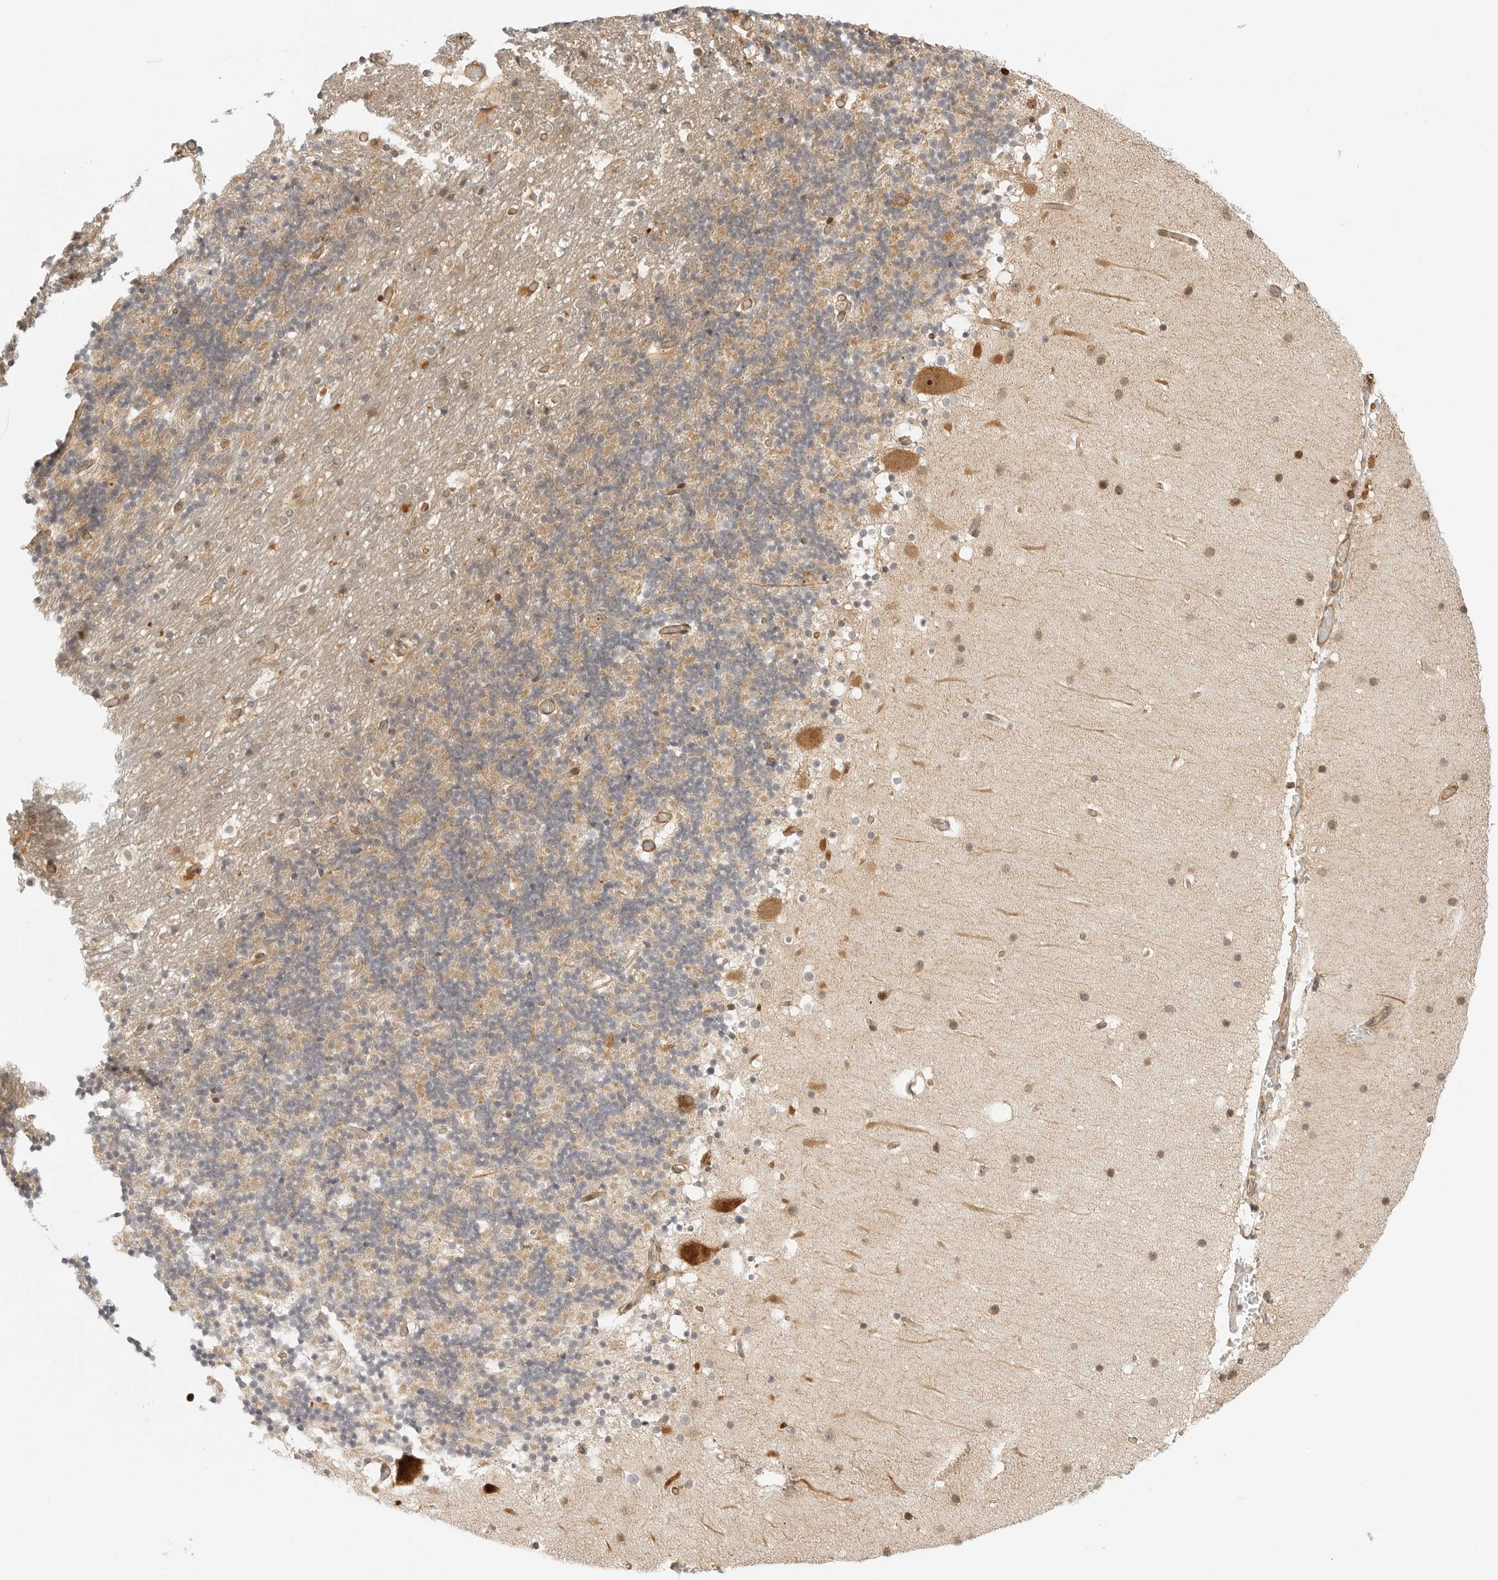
{"staining": {"intensity": "moderate", "quantity": ">75%", "location": "cytoplasmic/membranous"}, "tissue": "cerebellum", "cell_type": "Cells in granular layer", "image_type": "normal", "snomed": [{"axis": "morphology", "description": "Normal tissue, NOS"}, {"axis": "topography", "description": "Cerebellum"}], "caption": "Immunohistochemistry (IHC) staining of unremarkable cerebellum, which reveals medium levels of moderate cytoplasmic/membranous staining in approximately >75% of cells in granular layer indicating moderate cytoplasmic/membranous protein staining. The staining was performed using DAB (brown) for protein detection and nuclei were counterstained in hematoxylin (blue).", "gene": "DSCC1", "patient": {"sex": "male", "age": 57}}